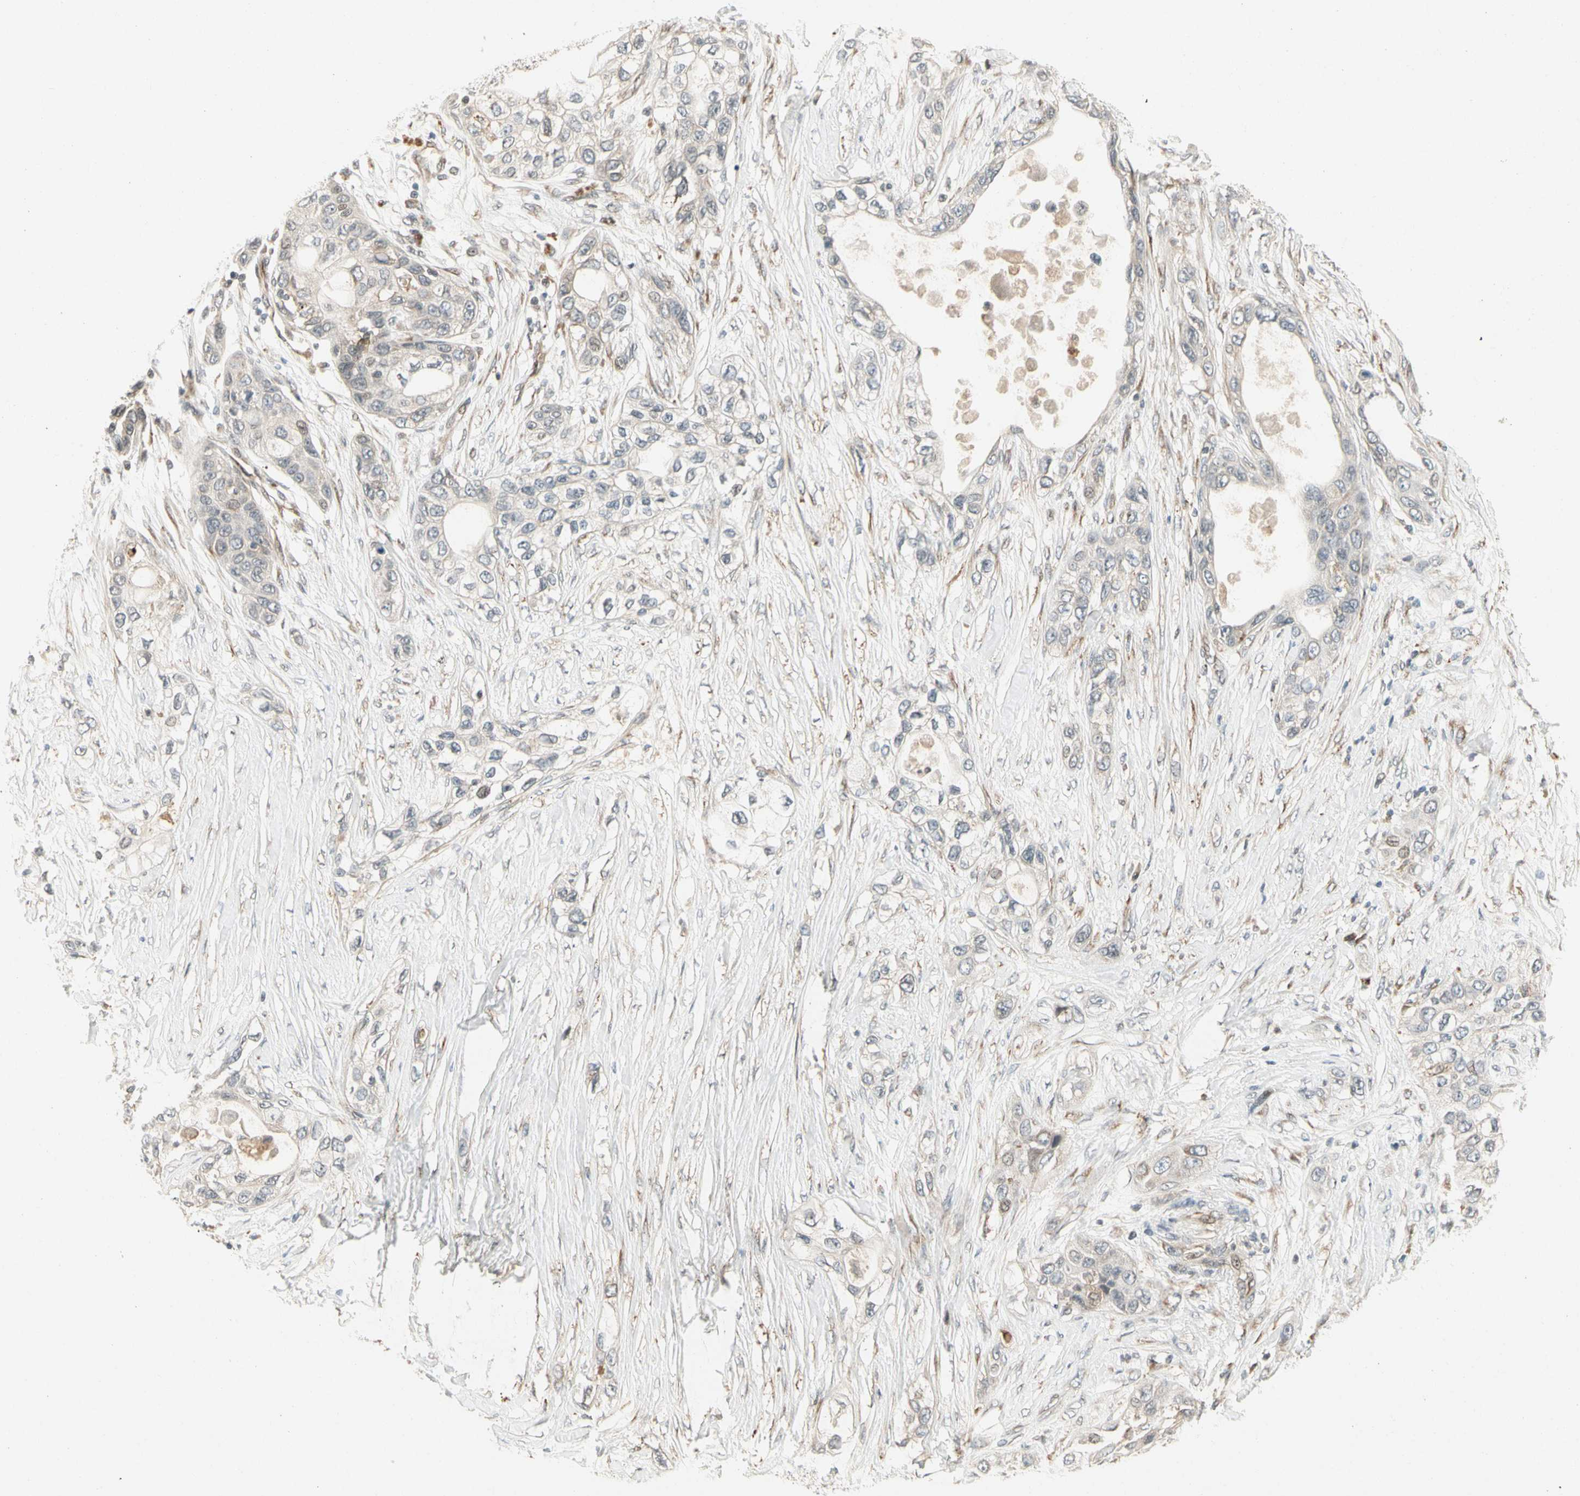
{"staining": {"intensity": "weak", "quantity": "<25%", "location": "cytoplasmic/membranous"}, "tissue": "pancreatic cancer", "cell_type": "Tumor cells", "image_type": "cancer", "snomed": [{"axis": "morphology", "description": "Adenocarcinoma, NOS"}, {"axis": "topography", "description": "Pancreas"}], "caption": "The histopathology image shows no significant expression in tumor cells of pancreatic cancer (adenocarcinoma).", "gene": "FNDC3B", "patient": {"sex": "female", "age": 70}}